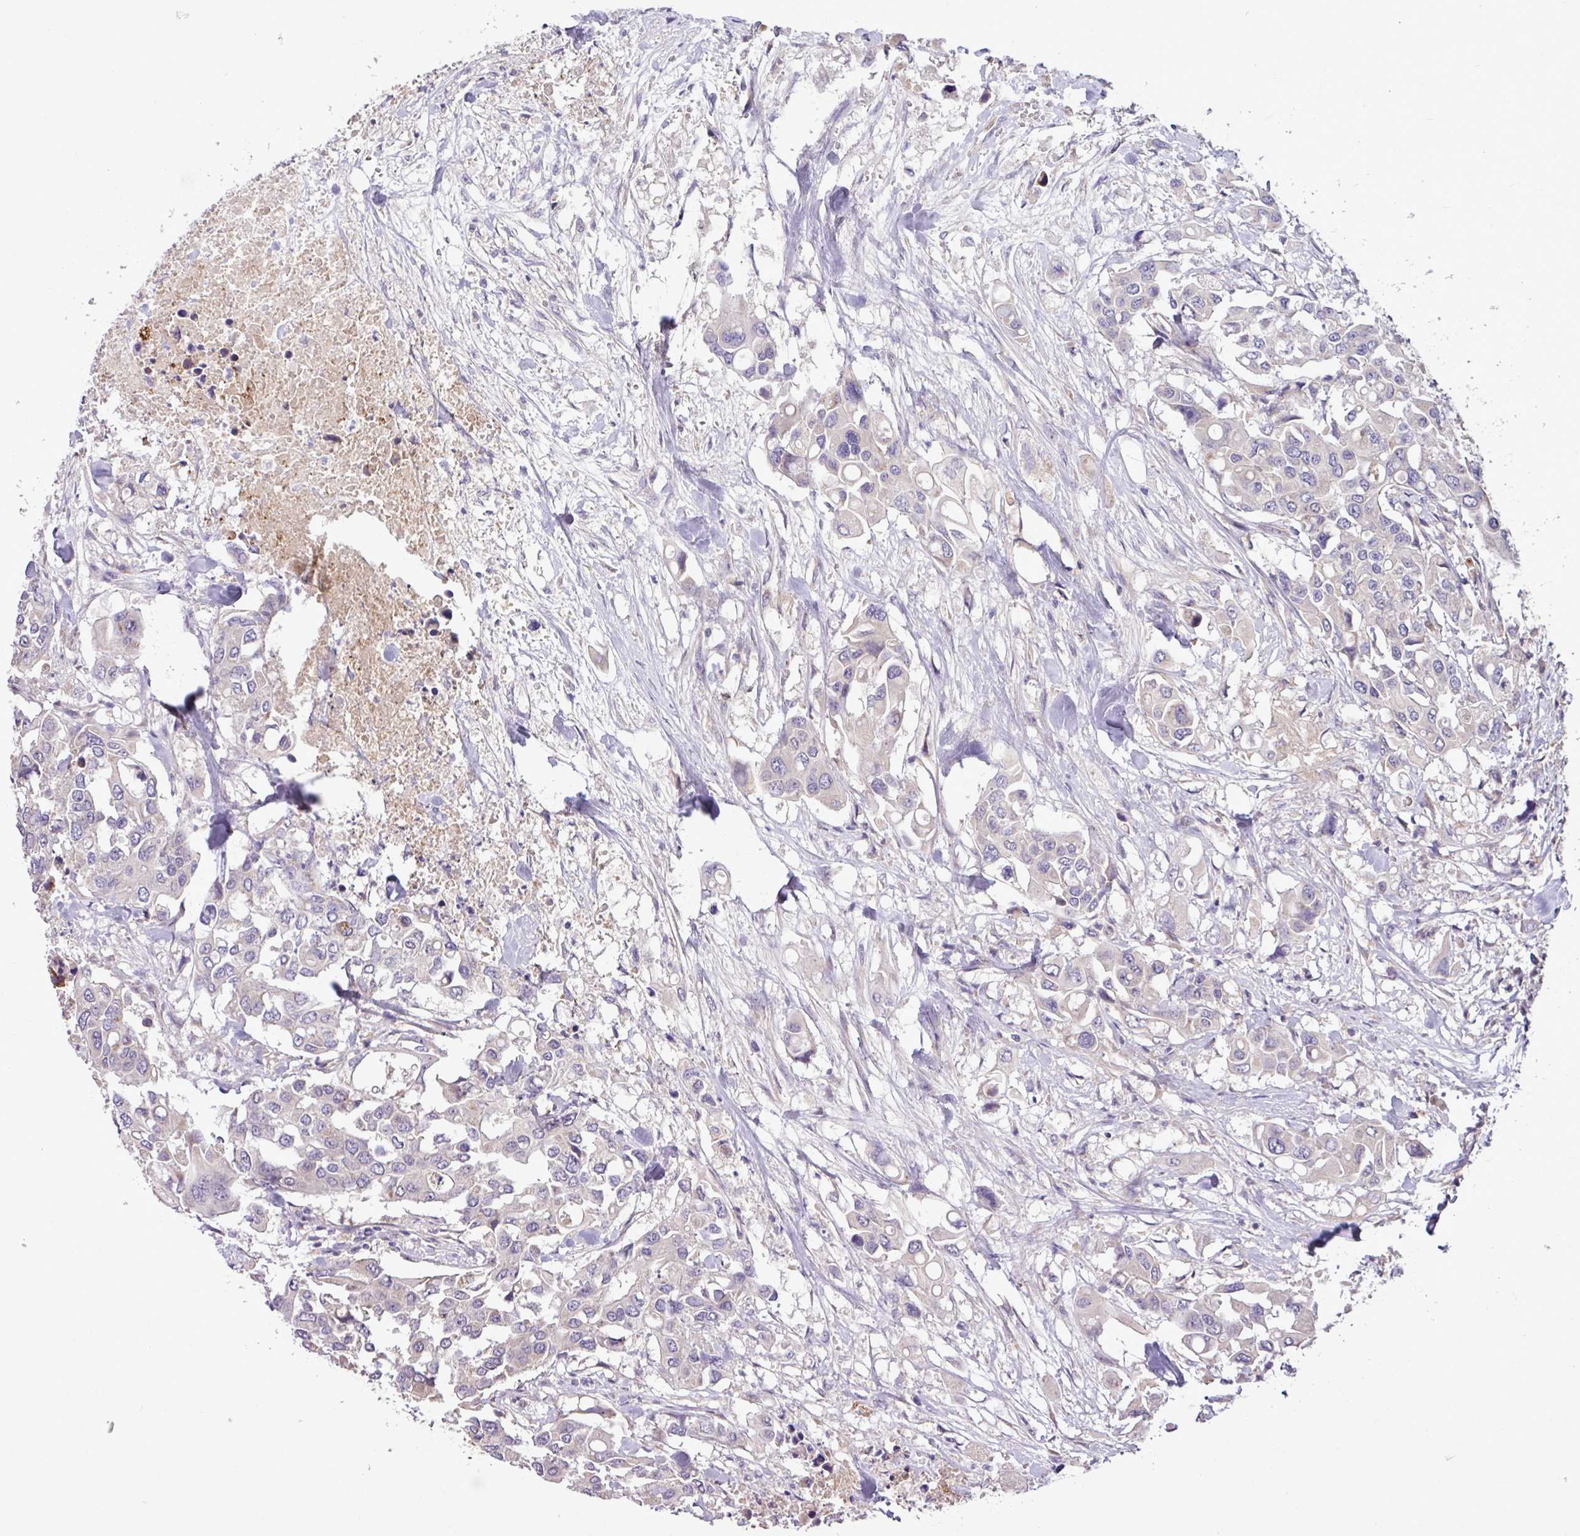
{"staining": {"intensity": "negative", "quantity": "none", "location": "none"}, "tissue": "colorectal cancer", "cell_type": "Tumor cells", "image_type": "cancer", "snomed": [{"axis": "morphology", "description": "Adenocarcinoma, NOS"}, {"axis": "topography", "description": "Colon"}], "caption": "IHC photomicrograph of neoplastic tissue: human adenocarcinoma (colorectal) stained with DAB (3,3'-diaminobenzidine) demonstrates no significant protein staining in tumor cells.", "gene": "XIAP", "patient": {"sex": "male", "age": 77}}